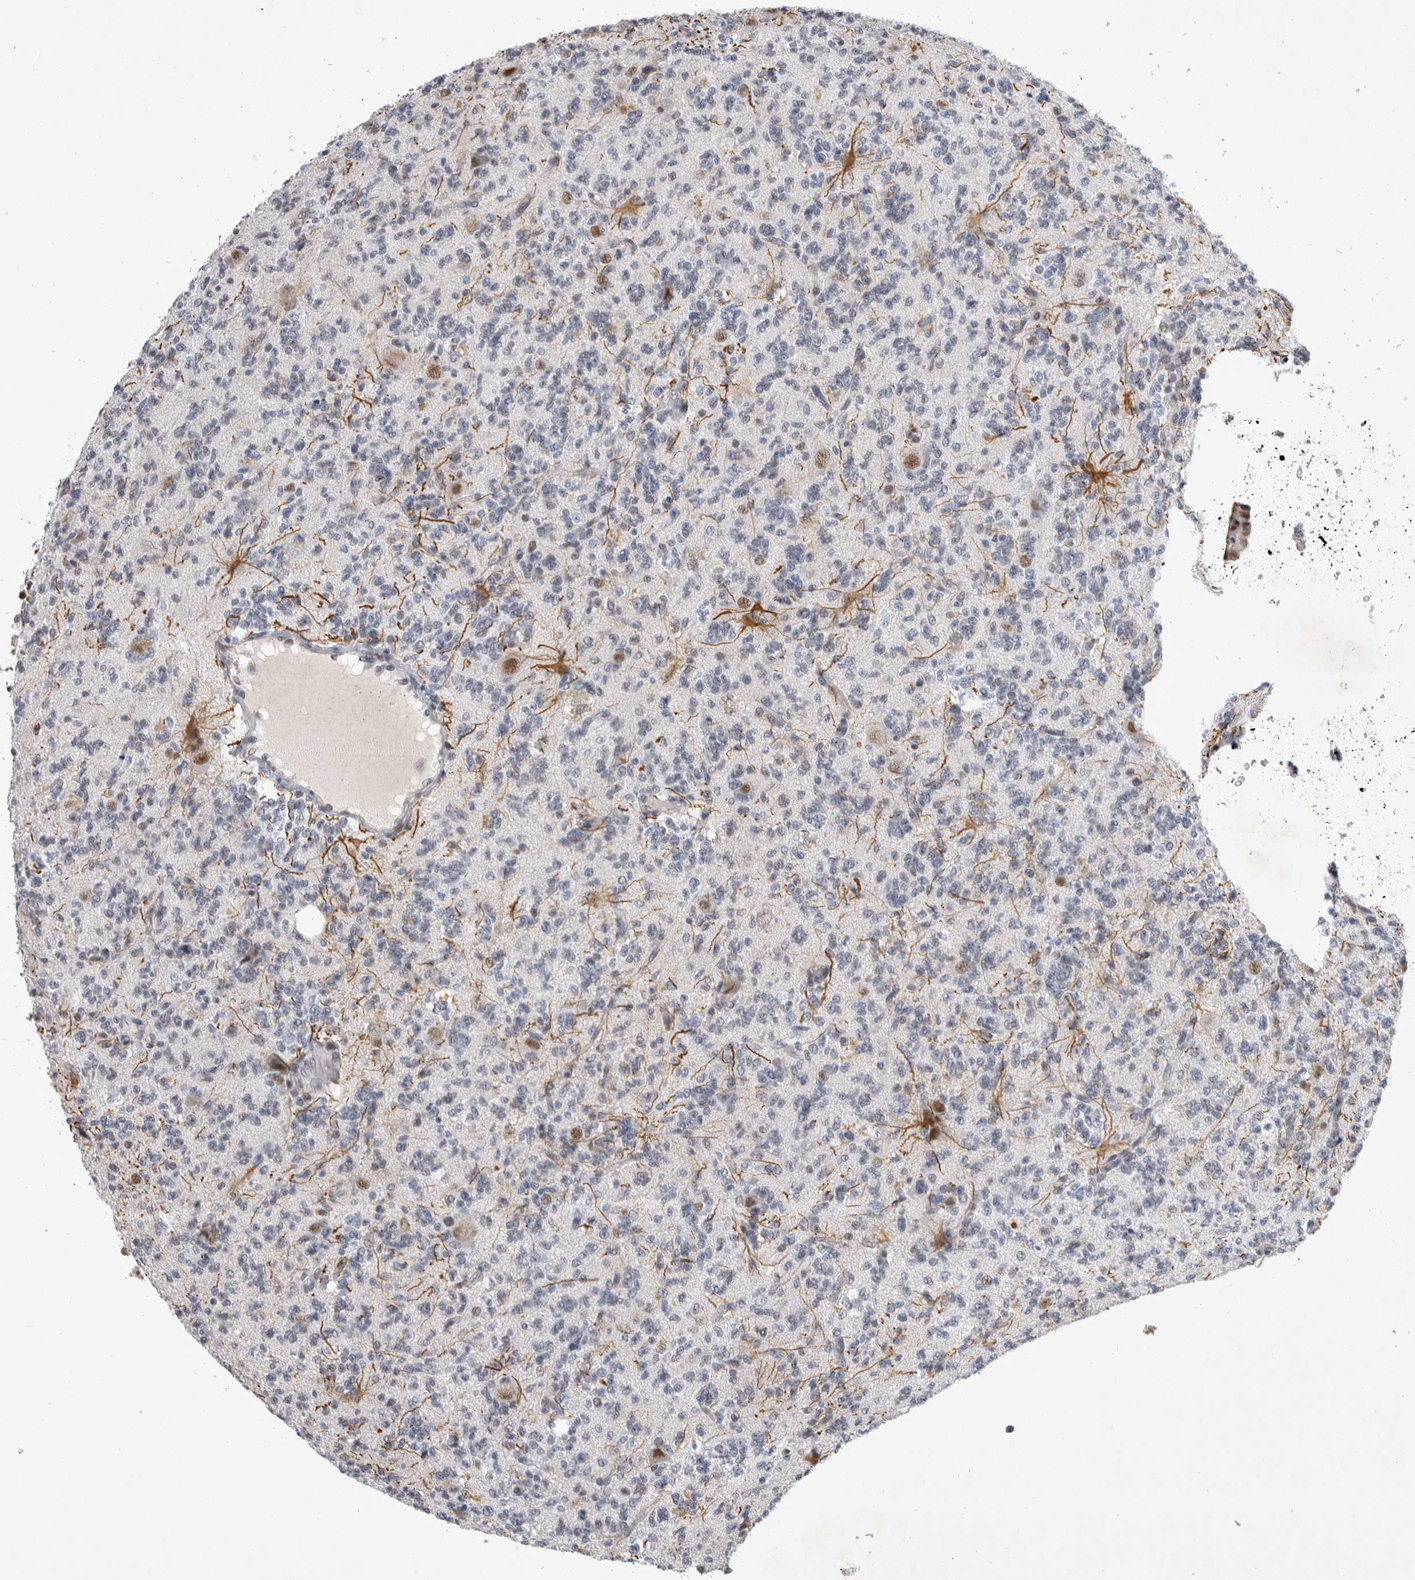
{"staining": {"intensity": "negative", "quantity": "none", "location": "none"}, "tissue": "glioma", "cell_type": "Tumor cells", "image_type": "cancer", "snomed": [{"axis": "morphology", "description": "Glioma, malignant, High grade"}, {"axis": "topography", "description": "Brain"}], "caption": "An immunohistochemistry image of high-grade glioma (malignant) is shown. There is no staining in tumor cells of high-grade glioma (malignant). (DAB (3,3'-diaminobenzidine) immunohistochemistry (IHC) with hematoxylin counter stain).", "gene": "RBM6", "patient": {"sex": "female", "age": 62}}